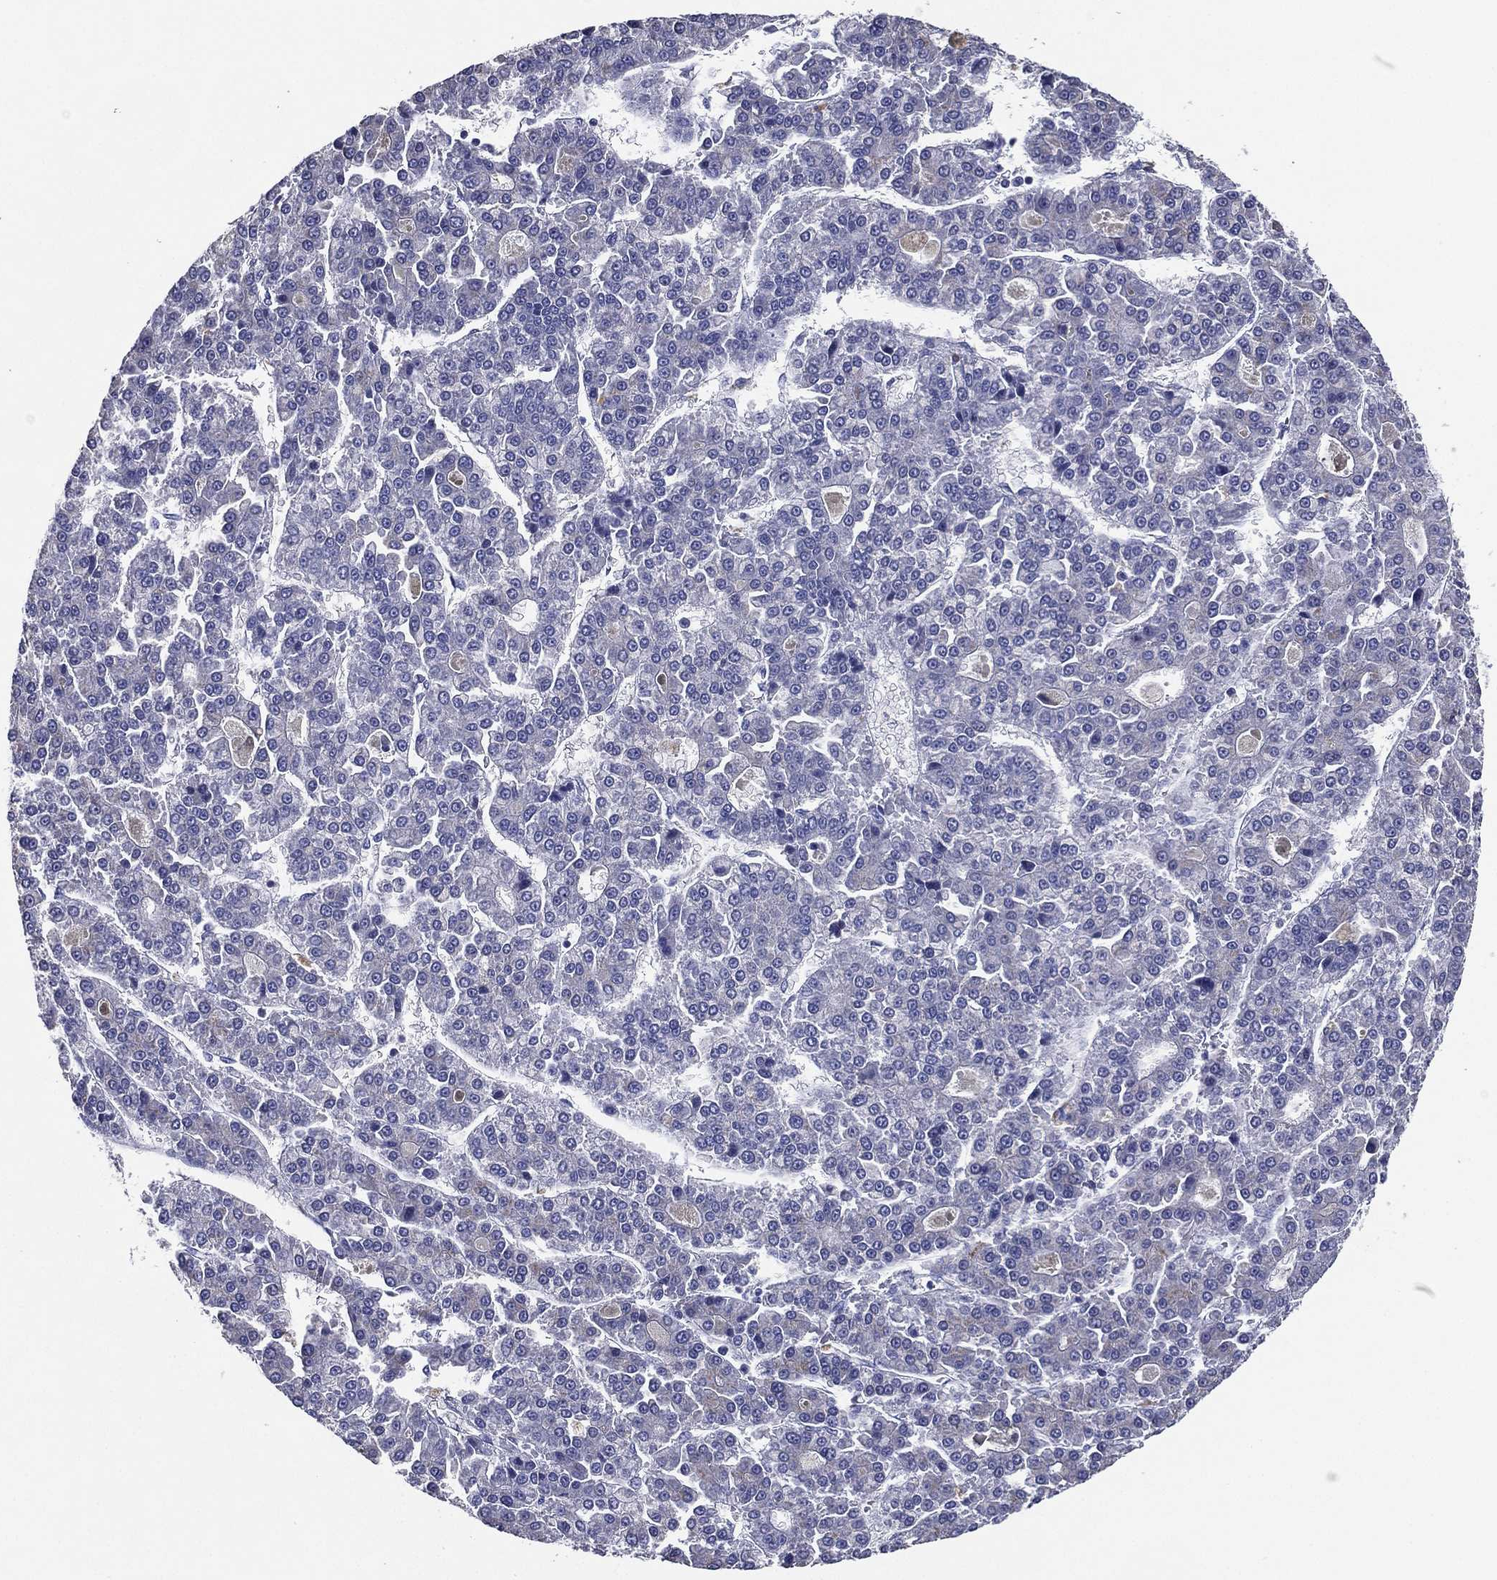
{"staining": {"intensity": "negative", "quantity": "none", "location": "none"}, "tissue": "liver cancer", "cell_type": "Tumor cells", "image_type": "cancer", "snomed": [{"axis": "morphology", "description": "Carcinoma, Hepatocellular, NOS"}, {"axis": "topography", "description": "Liver"}], "caption": "High magnification brightfield microscopy of liver cancer stained with DAB (brown) and counterstained with hematoxylin (blue): tumor cells show no significant expression.", "gene": "TFAP2A", "patient": {"sex": "male", "age": 70}}